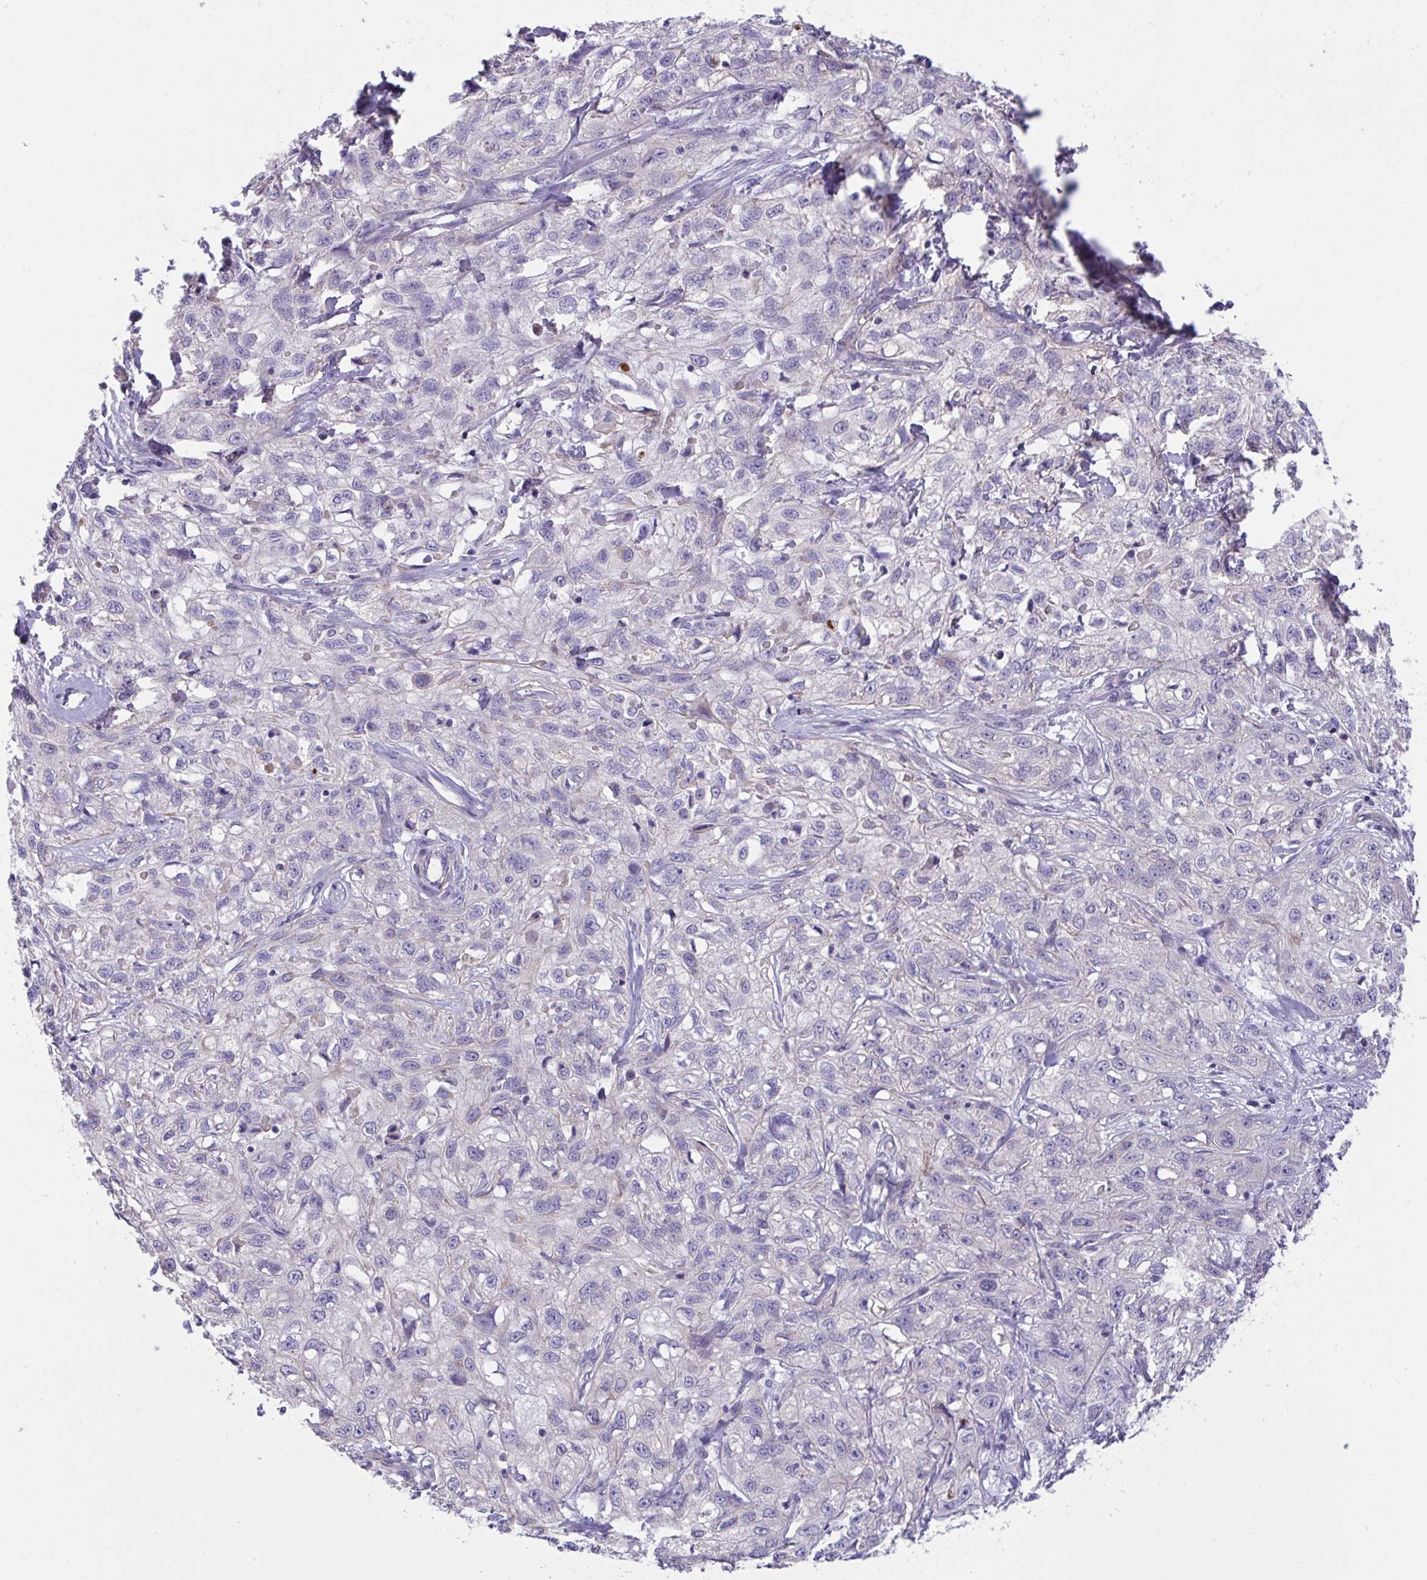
{"staining": {"intensity": "negative", "quantity": "none", "location": "none"}, "tissue": "skin cancer", "cell_type": "Tumor cells", "image_type": "cancer", "snomed": [{"axis": "morphology", "description": "Squamous cell carcinoma, NOS"}, {"axis": "topography", "description": "Skin"}, {"axis": "topography", "description": "Vulva"}], "caption": "This is a micrograph of immunohistochemistry staining of squamous cell carcinoma (skin), which shows no staining in tumor cells.", "gene": "RHOXF1", "patient": {"sex": "female", "age": 86}}